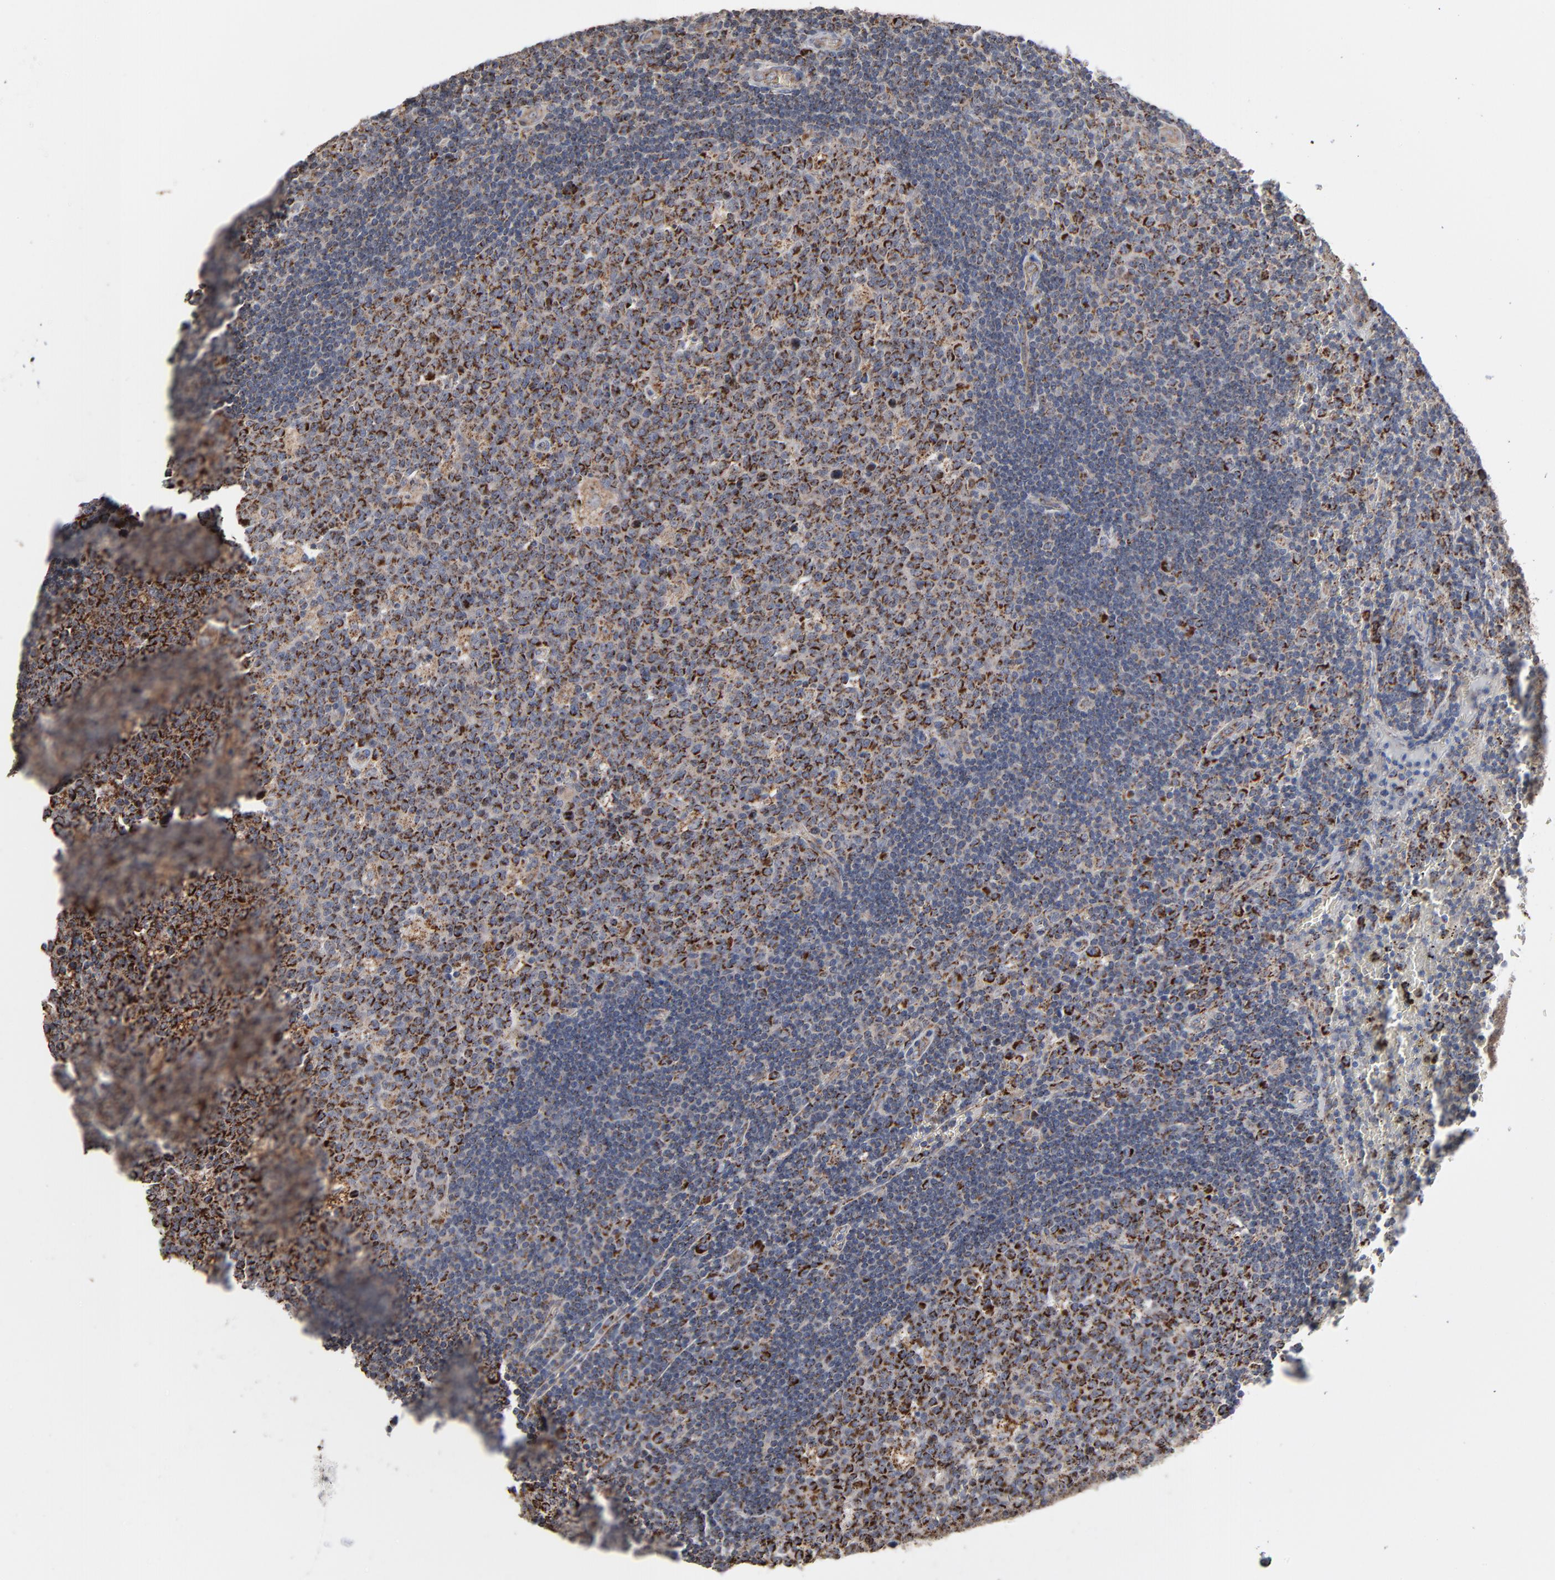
{"staining": {"intensity": "strong", "quantity": ">75%", "location": "cytoplasmic/membranous"}, "tissue": "lymph node", "cell_type": "Germinal center cells", "image_type": "normal", "snomed": [{"axis": "morphology", "description": "Normal tissue, NOS"}, {"axis": "topography", "description": "Lymph node"}, {"axis": "topography", "description": "Salivary gland"}], "caption": "DAB (3,3'-diaminobenzidine) immunohistochemical staining of normal lymph node reveals strong cytoplasmic/membranous protein staining in approximately >75% of germinal center cells.", "gene": "UQCRC1", "patient": {"sex": "male", "age": 8}}